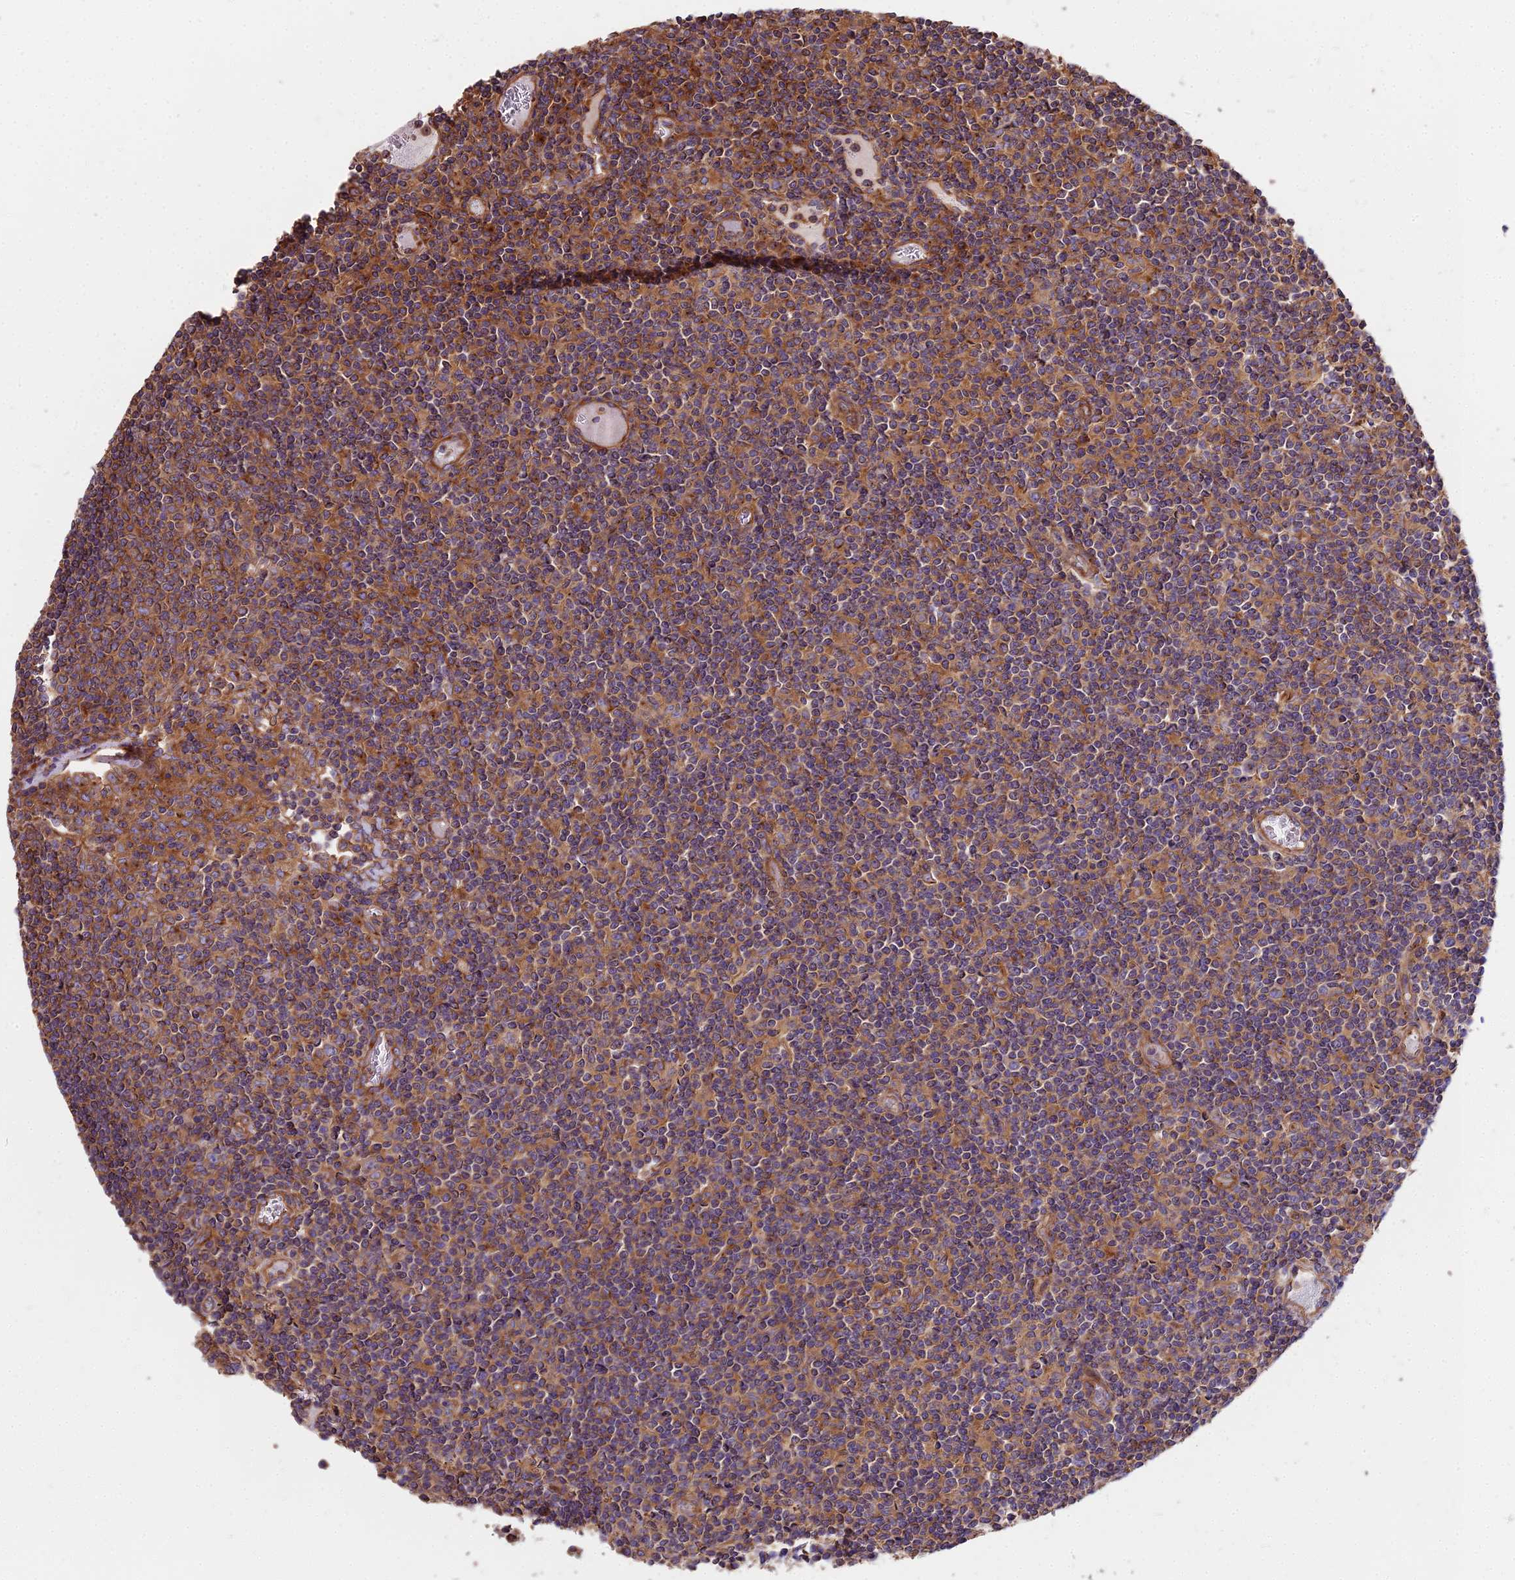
{"staining": {"intensity": "weak", "quantity": "25%-75%", "location": "cytoplasmic/membranous"}, "tissue": "lymph node", "cell_type": "Germinal center cells", "image_type": "normal", "snomed": [{"axis": "morphology", "description": "Normal tissue, NOS"}, {"axis": "topography", "description": "Lymph node"}], "caption": "An image of human lymph node stained for a protein shows weak cytoplasmic/membranous brown staining in germinal center cells. Immunohistochemistry (ihc) stains the protein of interest in brown and the nuclei are stained blue.", "gene": "DCTN3", "patient": {"sex": "female", "age": 55}}